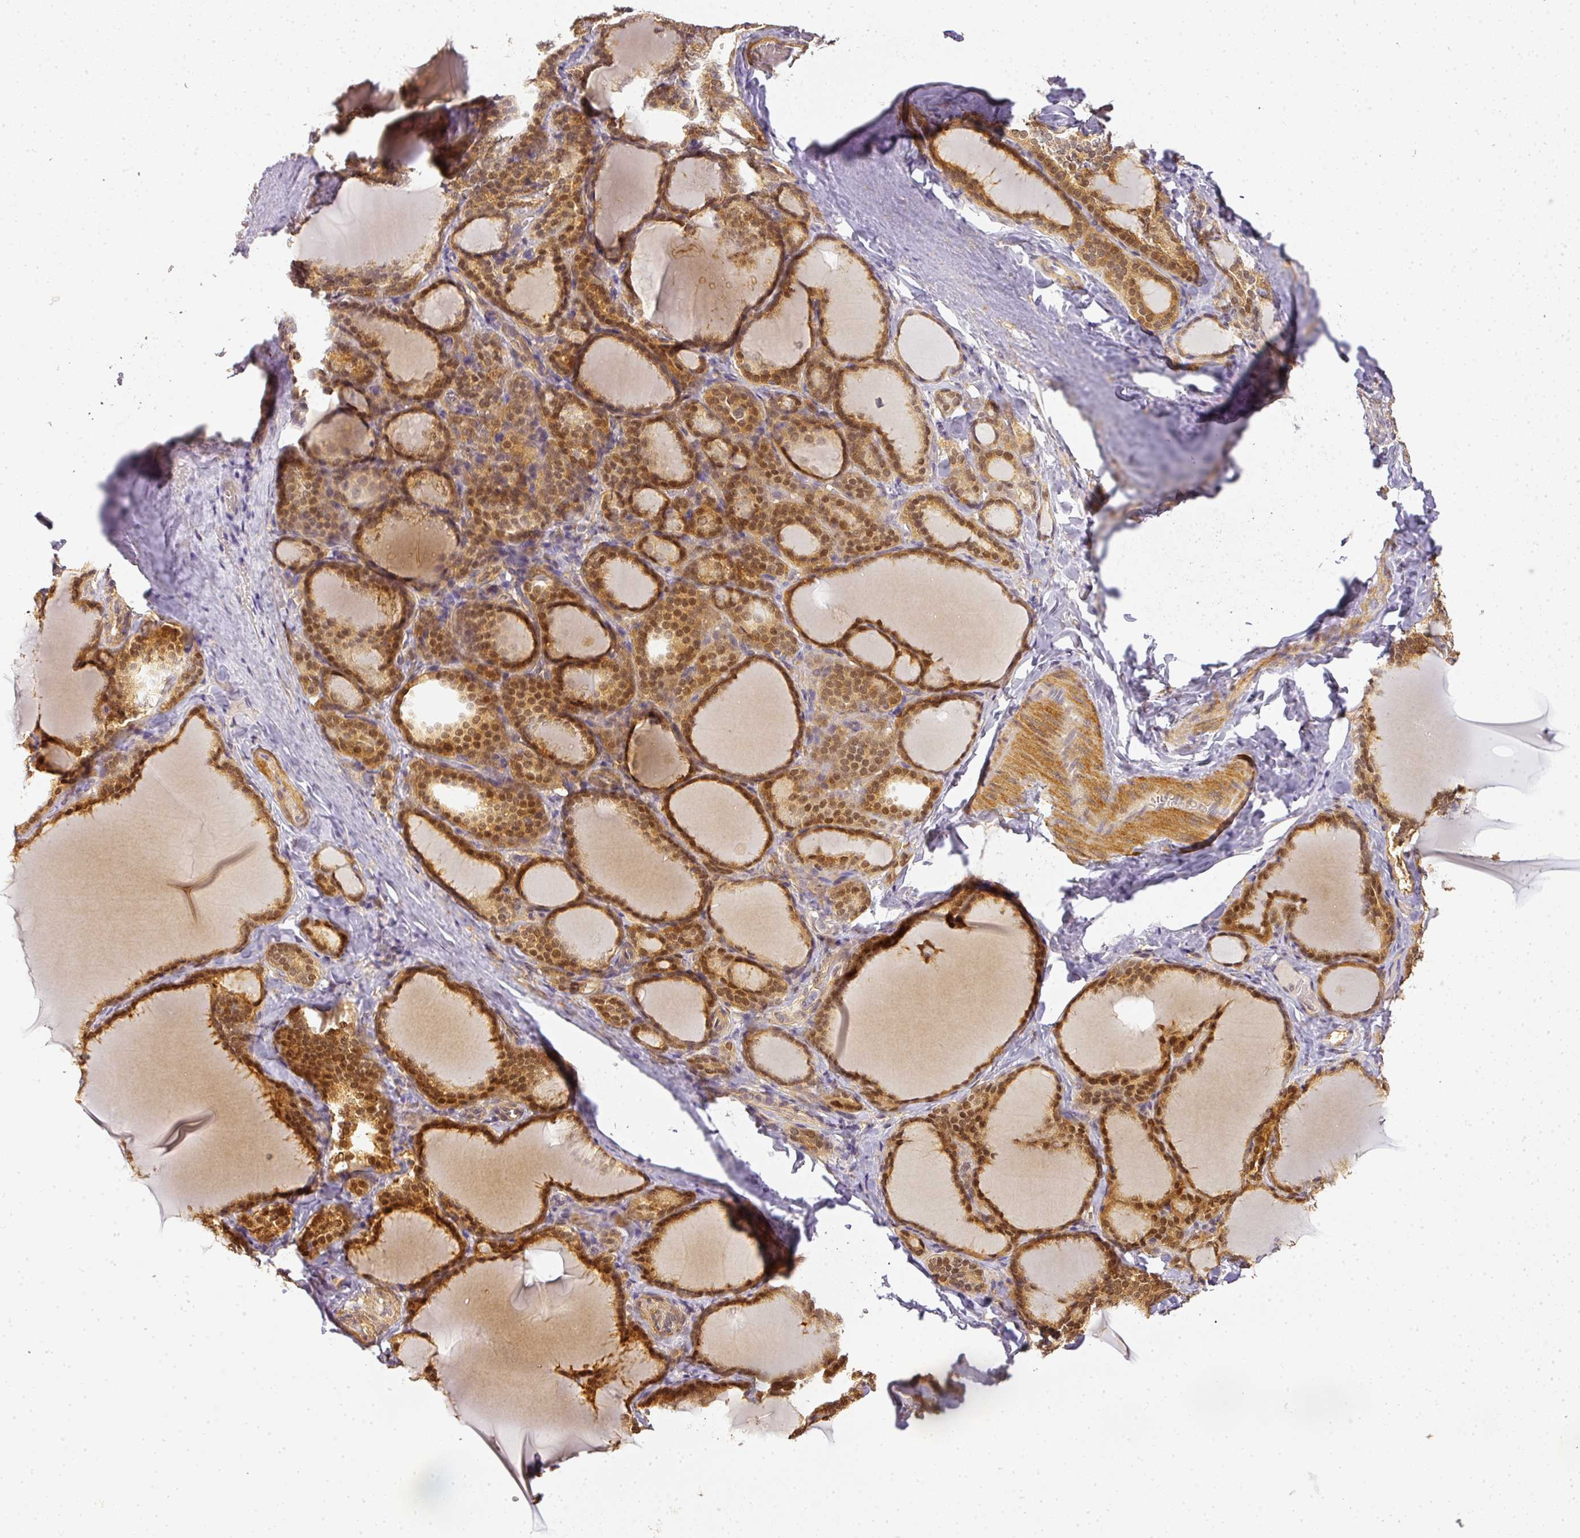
{"staining": {"intensity": "moderate", "quantity": ">75%", "location": "cytoplasmic/membranous,nuclear"}, "tissue": "thyroid gland", "cell_type": "Glandular cells", "image_type": "normal", "snomed": [{"axis": "morphology", "description": "Normal tissue, NOS"}, {"axis": "topography", "description": "Thyroid gland"}], "caption": "An image showing moderate cytoplasmic/membranous,nuclear positivity in about >75% of glandular cells in unremarkable thyroid gland, as visualized by brown immunohistochemical staining.", "gene": "ADH5", "patient": {"sex": "female", "age": 31}}